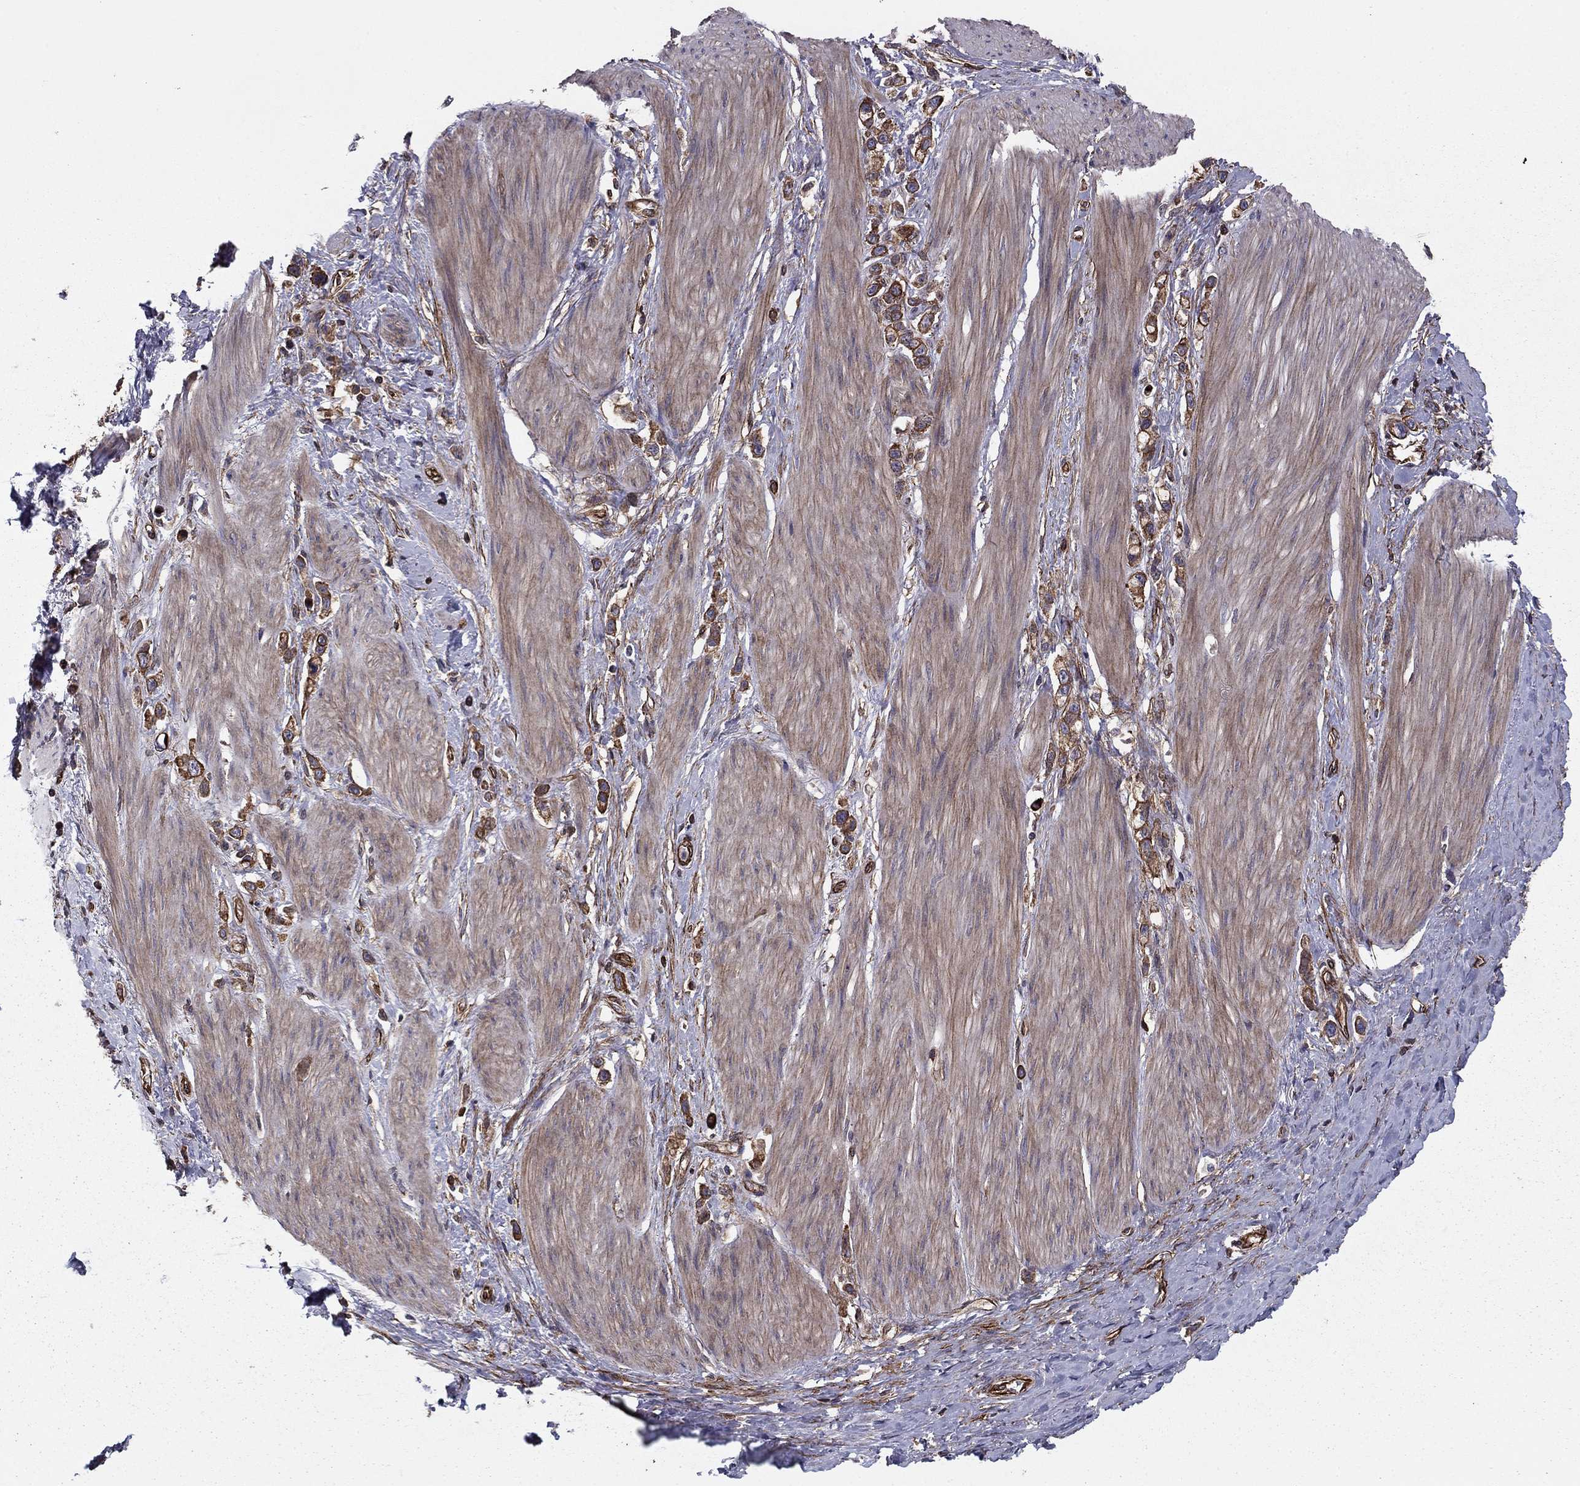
{"staining": {"intensity": "strong", "quantity": "25%-75%", "location": "cytoplasmic/membranous"}, "tissue": "stomach cancer", "cell_type": "Tumor cells", "image_type": "cancer", "snomed": [{"axis": "morphology", "description": "Normal tissue, NOS"}, {"axis": "morphology", "description": "Adenocarcinoma, NOS"}, {"axis": "morphology", "description": "Adenocarcinoma, High grade"}, {"axis": "topography", "description": "Stomach, upper"}, {"axis": "topography", "description": "Stomach"}], "caption": "Immunohistochemical staining of adenocarcinoma (stomach) exhibits high levels of strong cytoplasmic/membranous staining in approximately 25%-75% of tumor cells. (DAB IHC, brown staining for protein, blue staining for nuclei).", "gene": "SHMT1", "patient": {"sex": "female", "age": 65}}